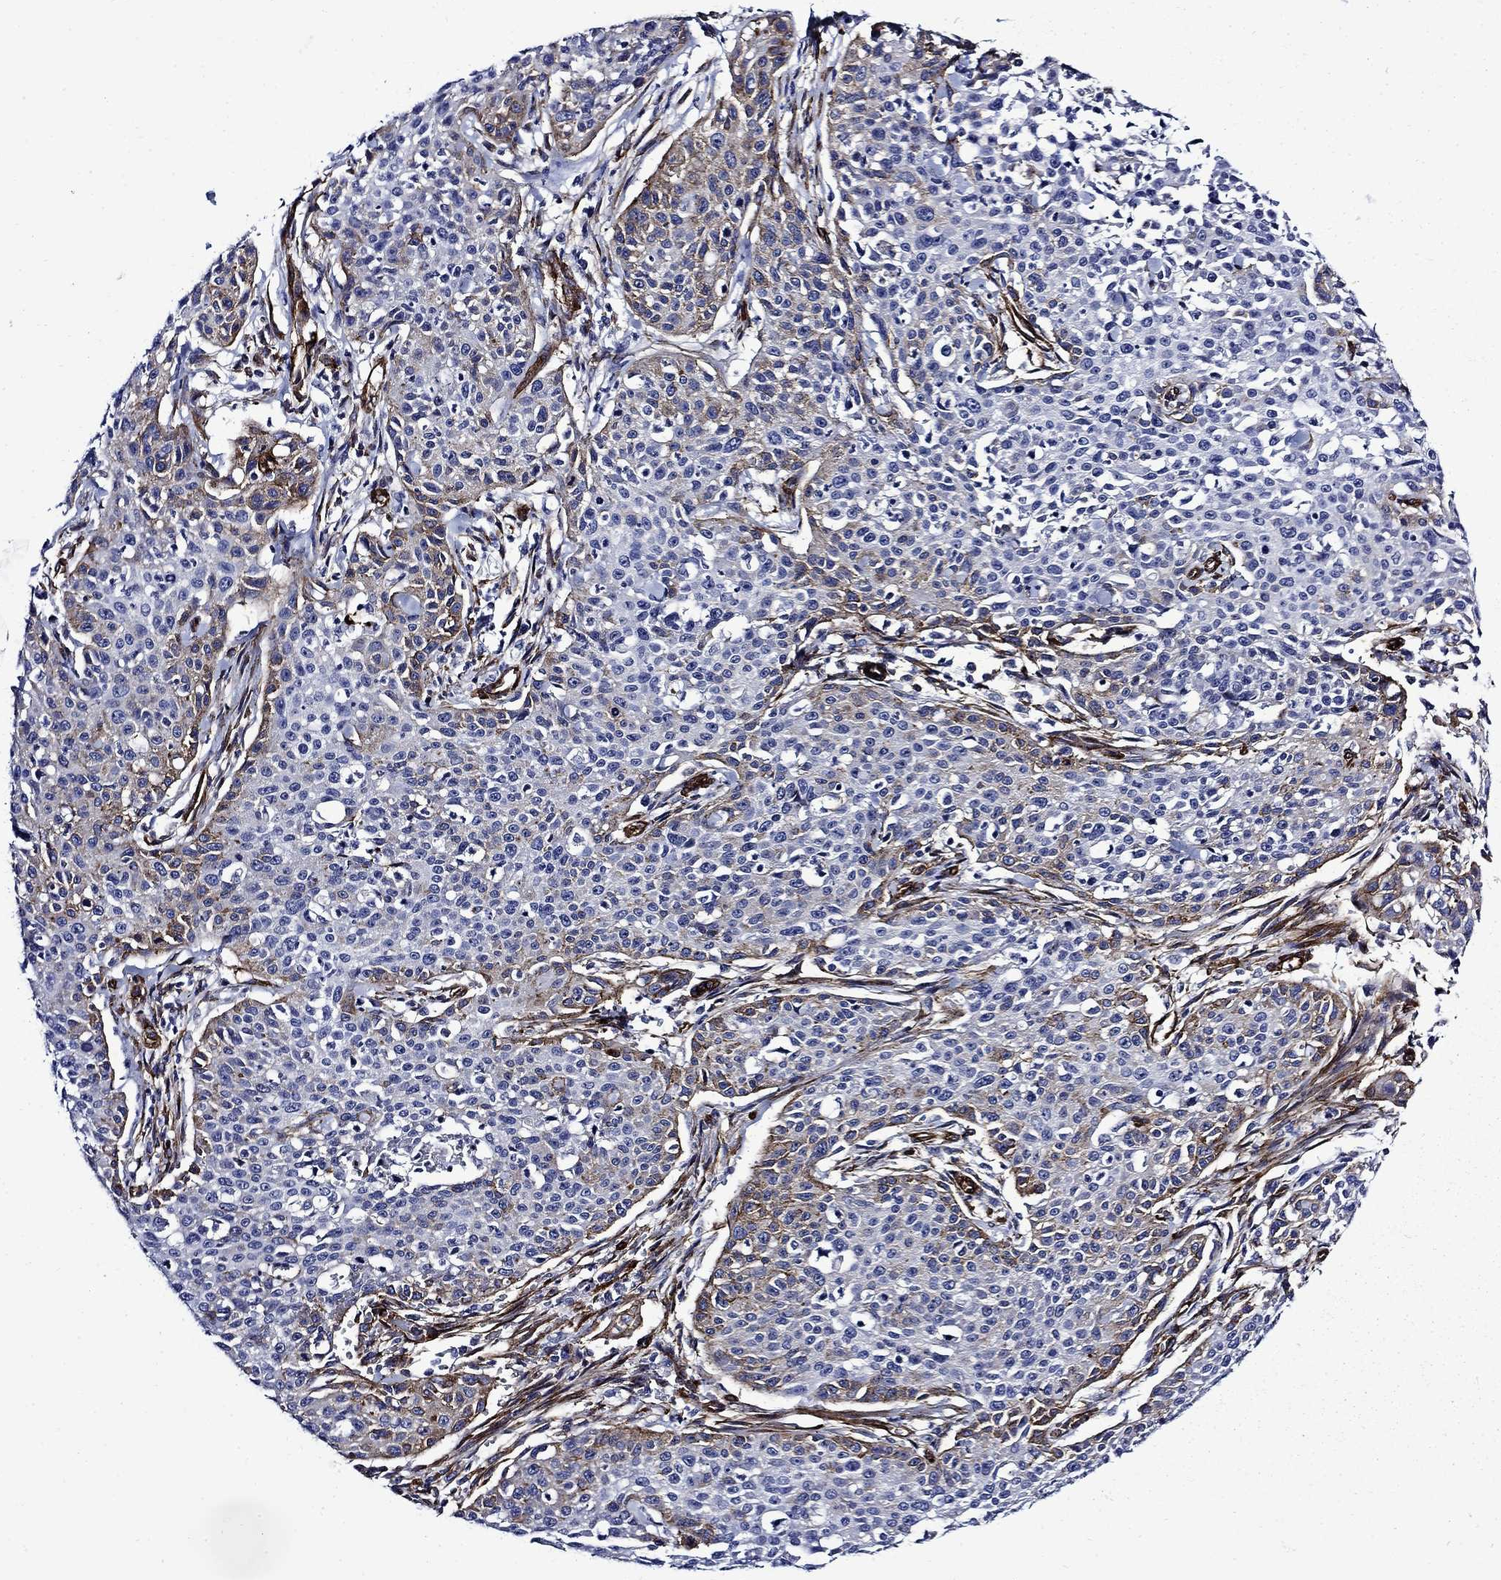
{"staining": {"intensity": "negative", "quantity": "none", "location": "none"}, "tissue": "cervical cancer", "cell_type": "Tumor cells", "image_type": "cancer", "snomed": [{"axis": "morphology", "description": "Squamous cell carcinoma, NOS"}, {"axis": "topography", "description": "Cervix"}], "caption": "Tumor cells are negative for protein expression in human cervical cancer (squamous cell carcinoma).", "gene": "VTN", "patient": {"sex": "female", "age": 26}}